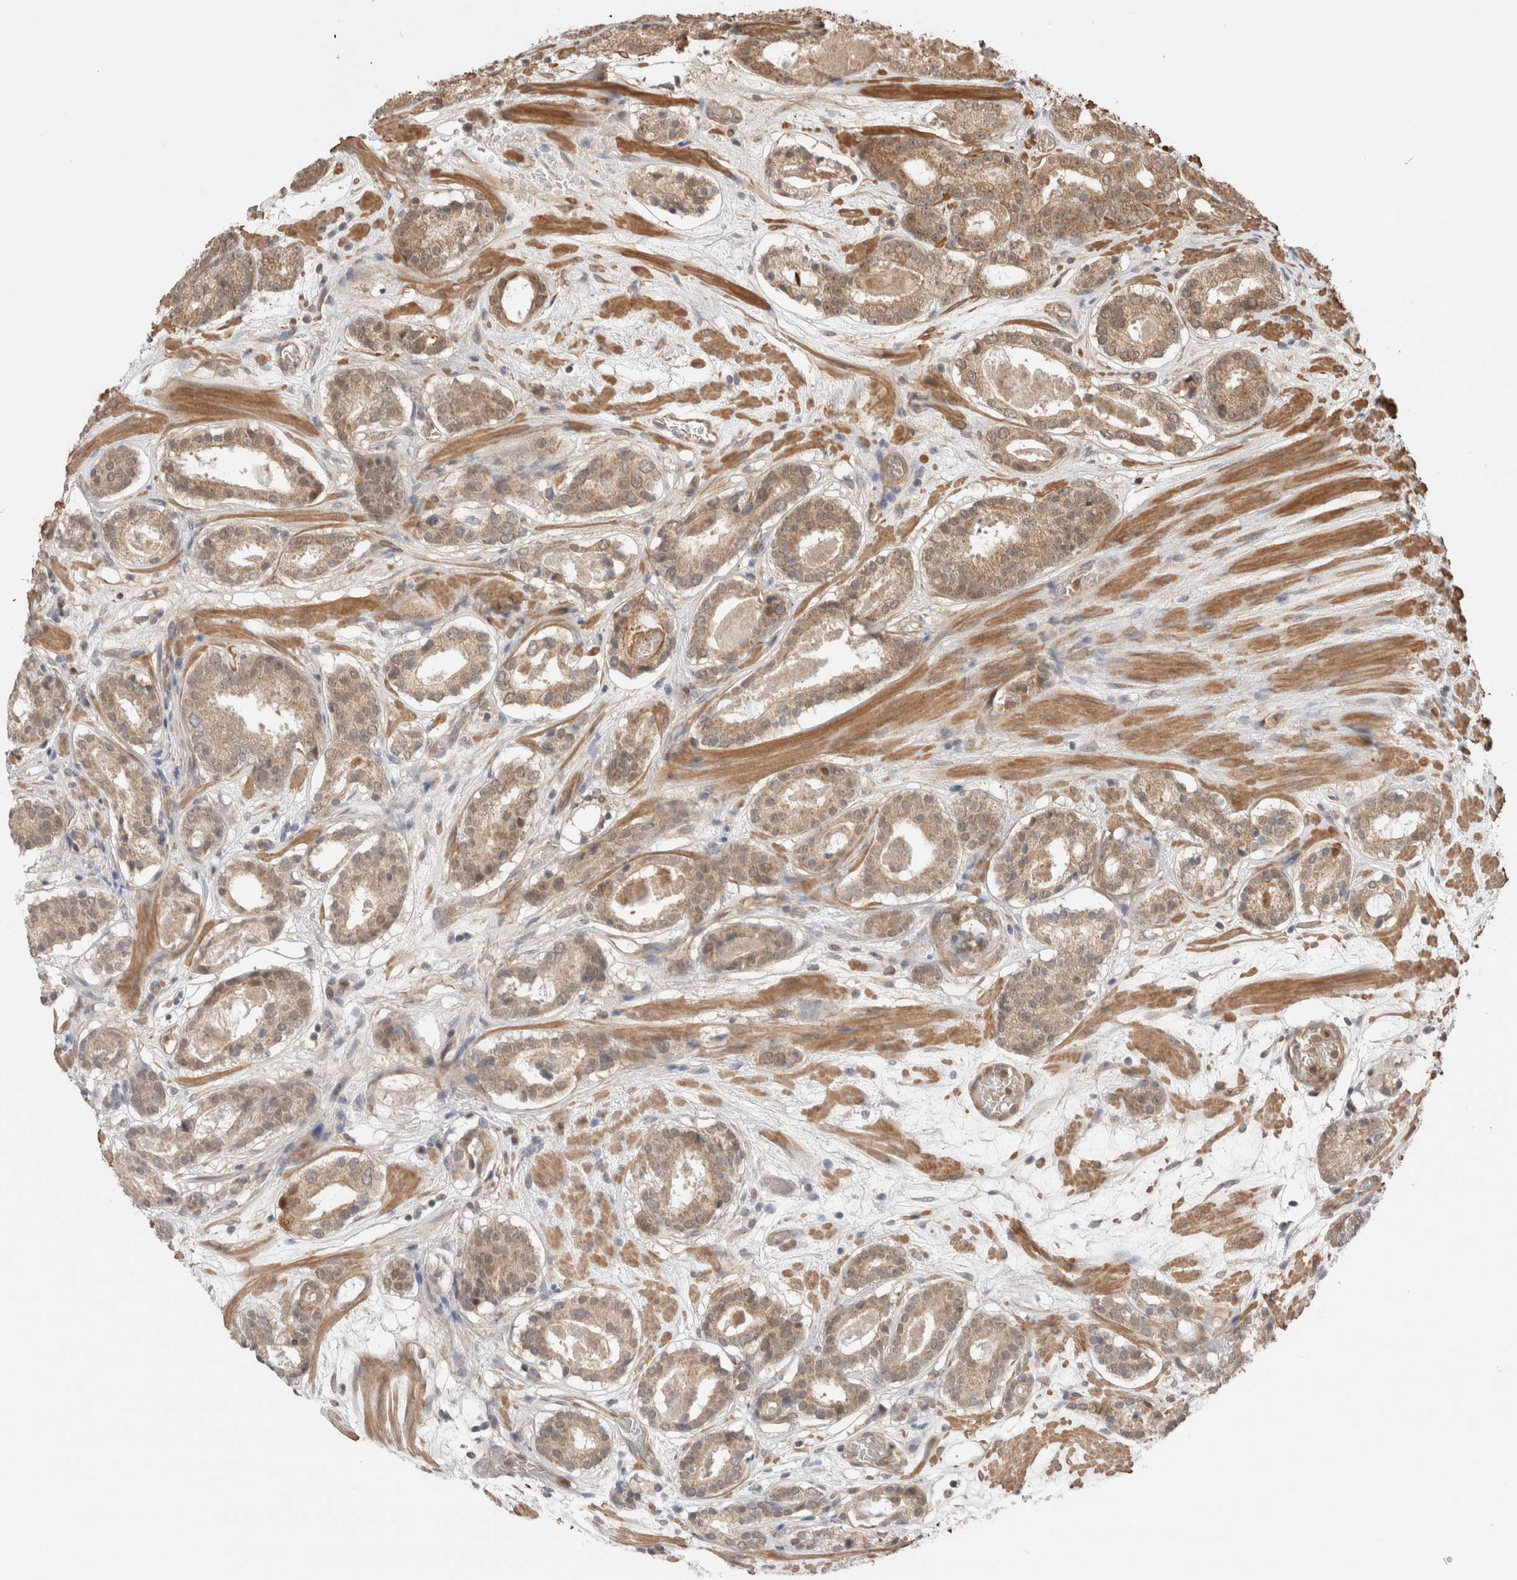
{"staining": {"intensity": "moderate", "quantity": ">75%", "location": "cytoplasmic/membranous"}, "tissue": "prostate cancer", "cell_type": "Tumor cells", "image_type": "cancer", "snomed": [{"axis": "morphology", "description": "Adenocarcinoma, Low grade"}, {"axis": "topography", "description": "Prostate"}], "caption": "Immunohistochemical staining of prostate cancer shows moderate cytoplasmic/membranous protein staining in approximately >75% of tumor cells.", "gene": "ZNF649", "patient": {"sex": "male", "age": 69}}